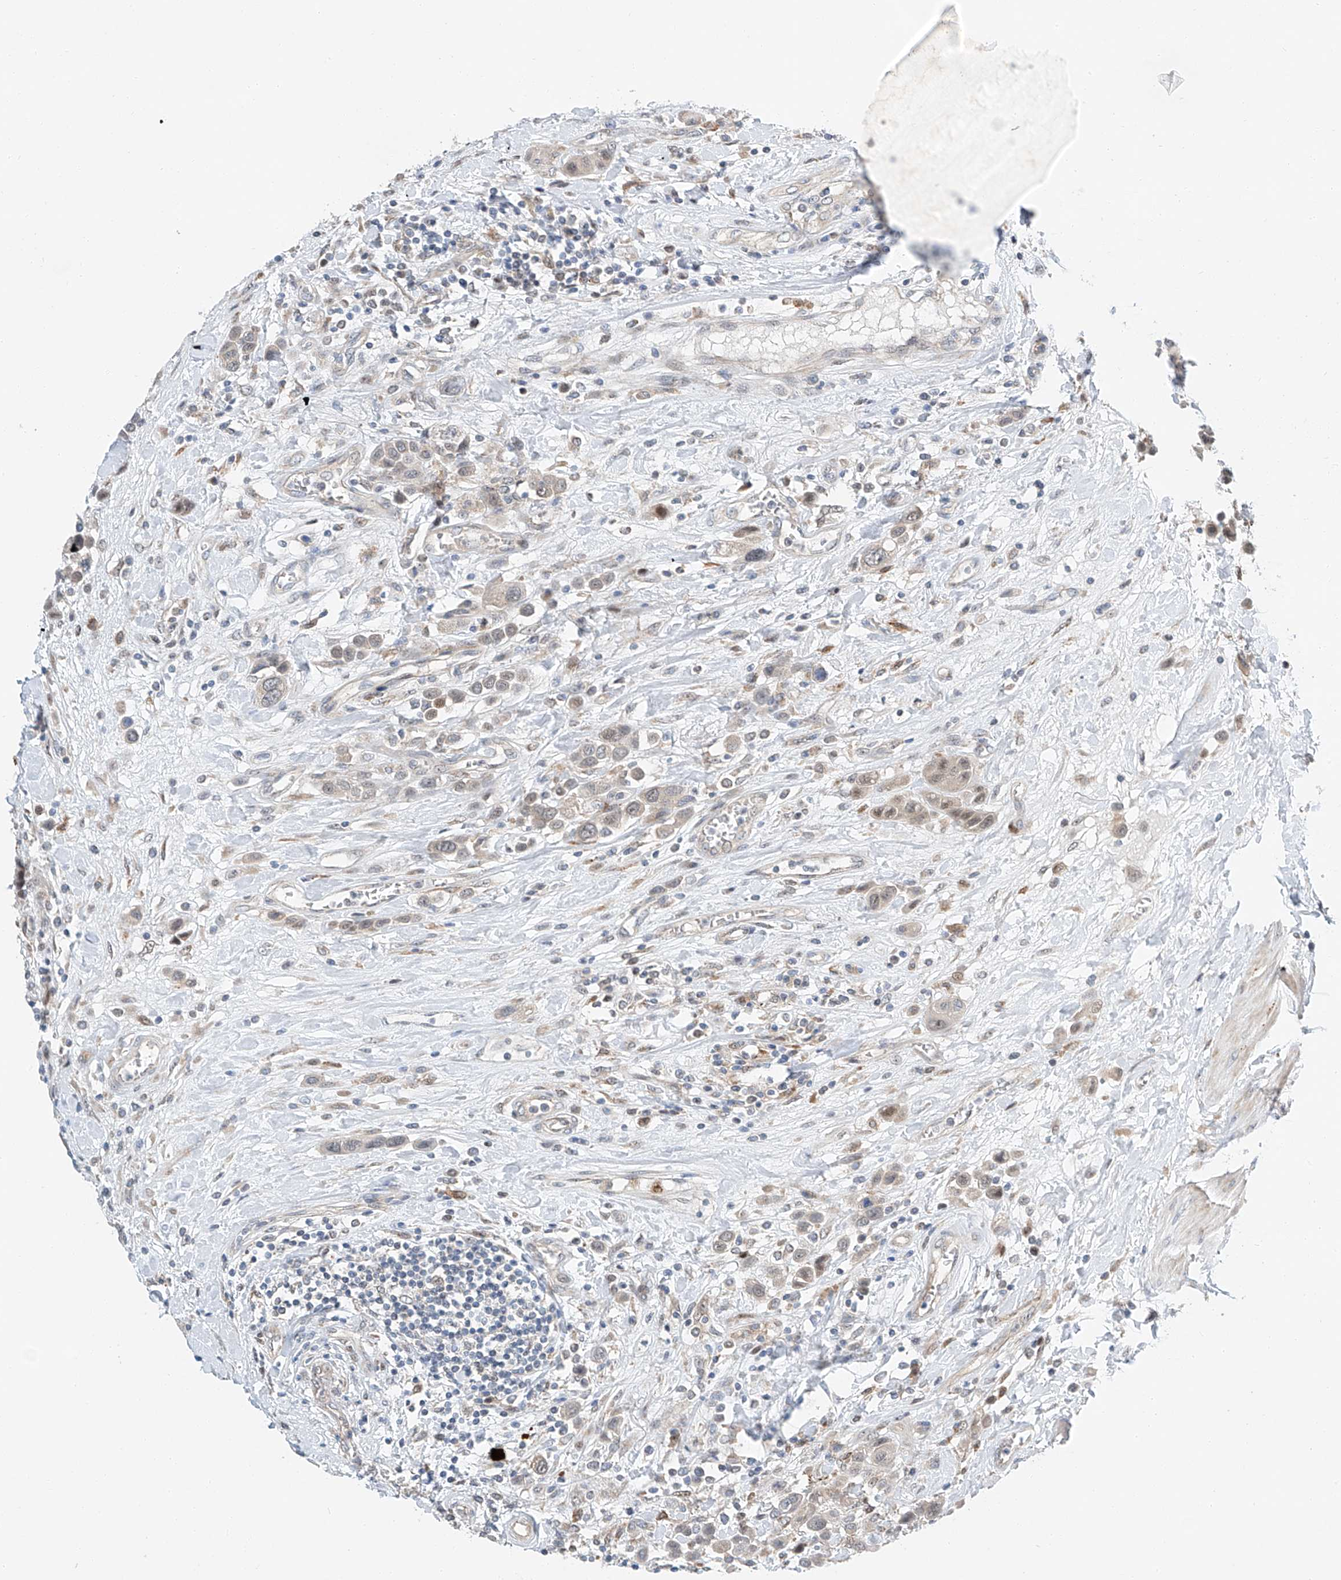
{"staining": {"intensity": "weak", "quantity": "25%-75%", "location": "nuclear"}, "tissue": "urothelial cancer", "cell_type": "Tumor cells", "image_type": "cancer", "snomed": [{"axis": "morphology", "description": "Urothelial carcinoma, High grade"}, {"axis": "topography", "description": "Urinary bladder"}], "caption": "Protein staining of urothelial cancer tissue exhibits weak nuclear staining in approximately 25%-75% of tumor cells.", "gene": "CLDND1", "patient": {"sex": "male", "age": 50}}